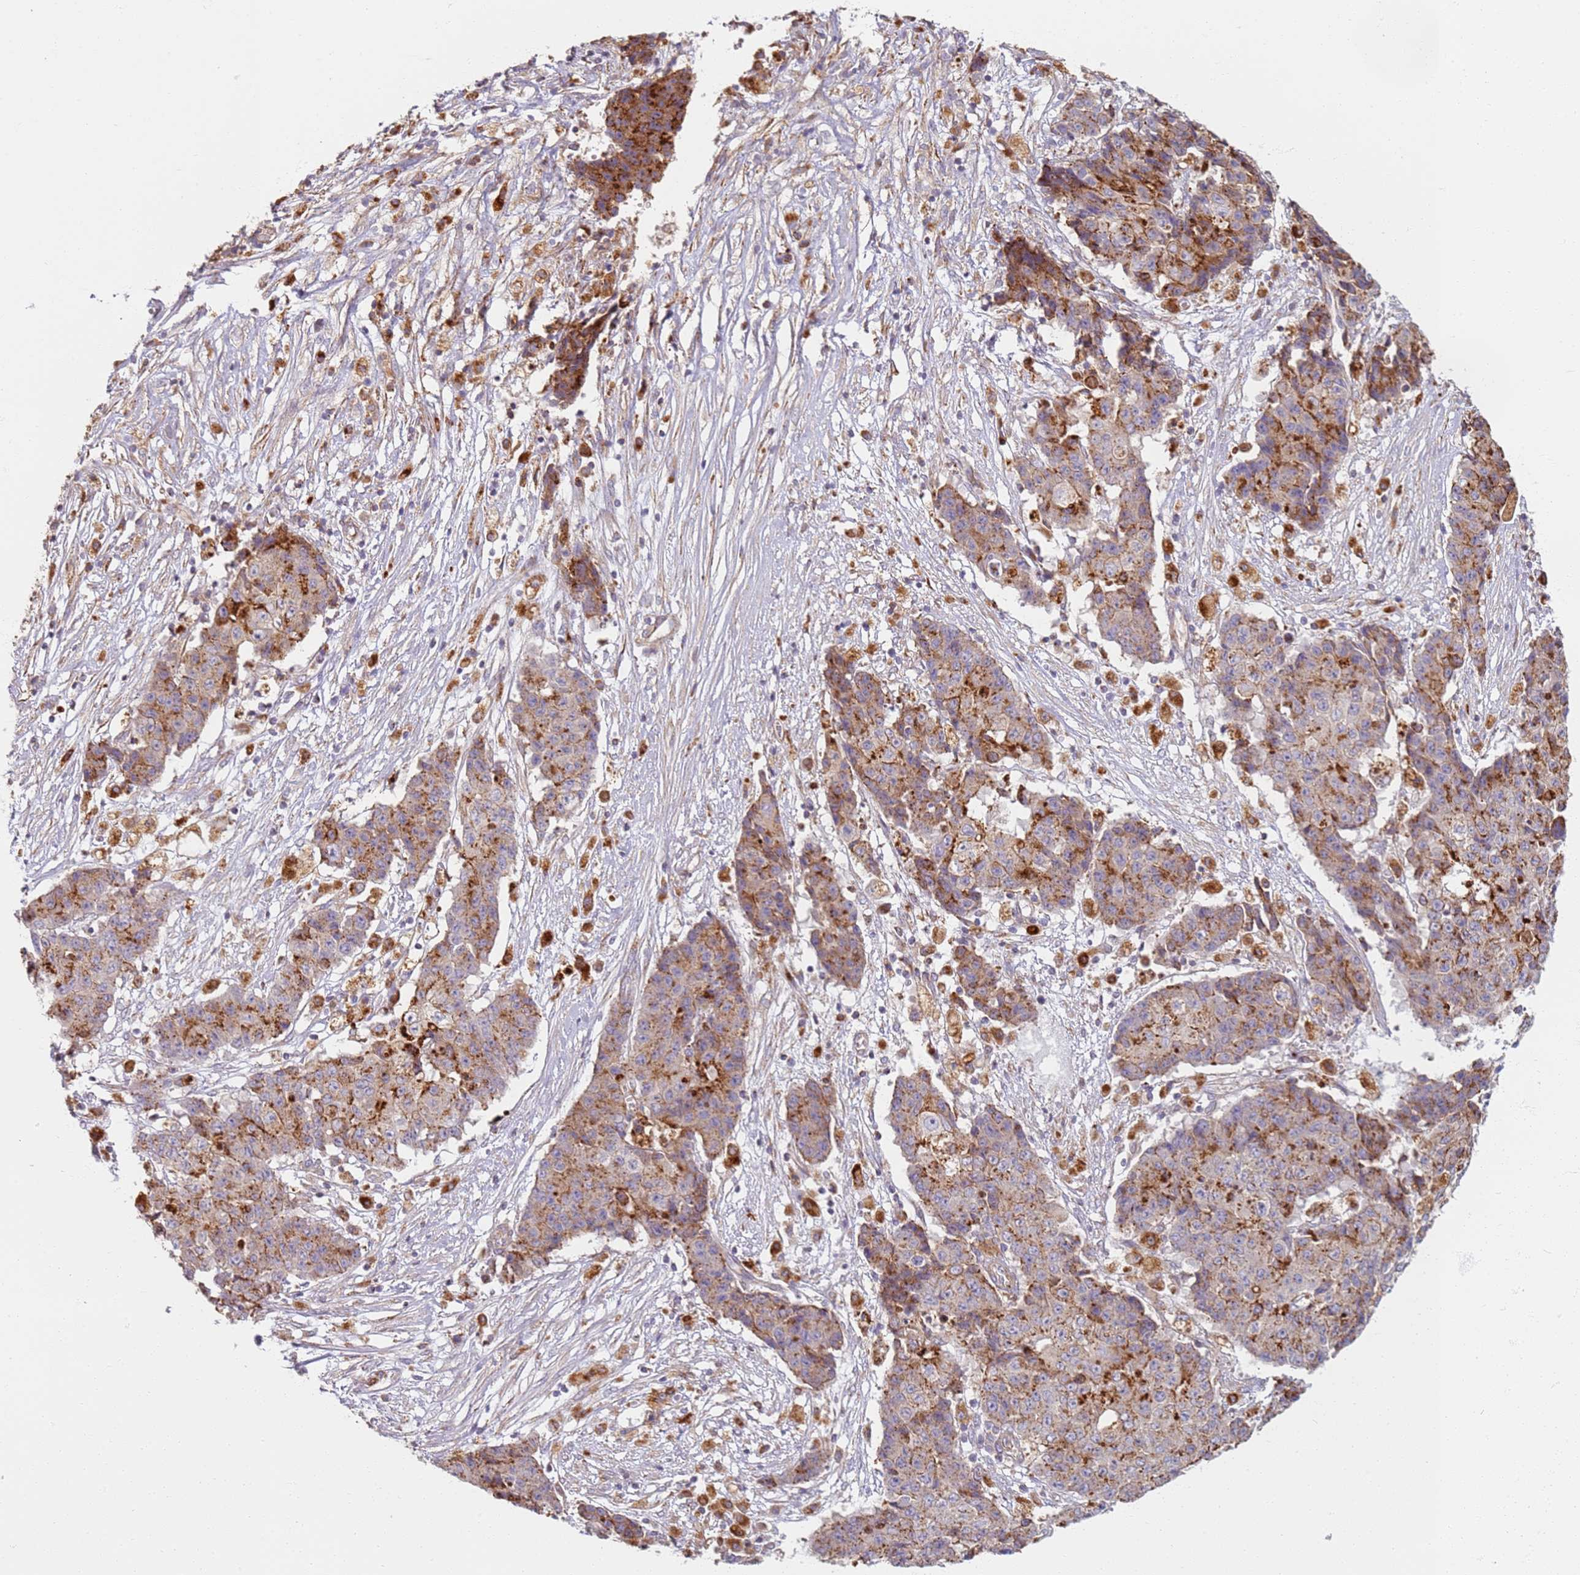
{"staining": {"intensity": "moderate", "quantity": ">75%", "location": "cytoplasmic/membranous"}, "tissue": "ovarian cancer", "cell_type": "Tumor cells", "image_type": "cancer", "snomed": [{"axis": "morphology", "description": "Carcinoma, endometroid"}, {"axis": "topography", "description": "Ovary"}], "caption": "Ovarian cancer (endometroid carcinoma) was stained to show a protein in brown. There is medium levels of moderate cytoplasmic/membranous staining in about >75% of tumor cells. (DAB (3,3'-diaminobenzidine) = brown stain, brightfield microscopy at high magnification).", "gene": "PROKR2", "patient": {"sex": "female", "age": 42}}